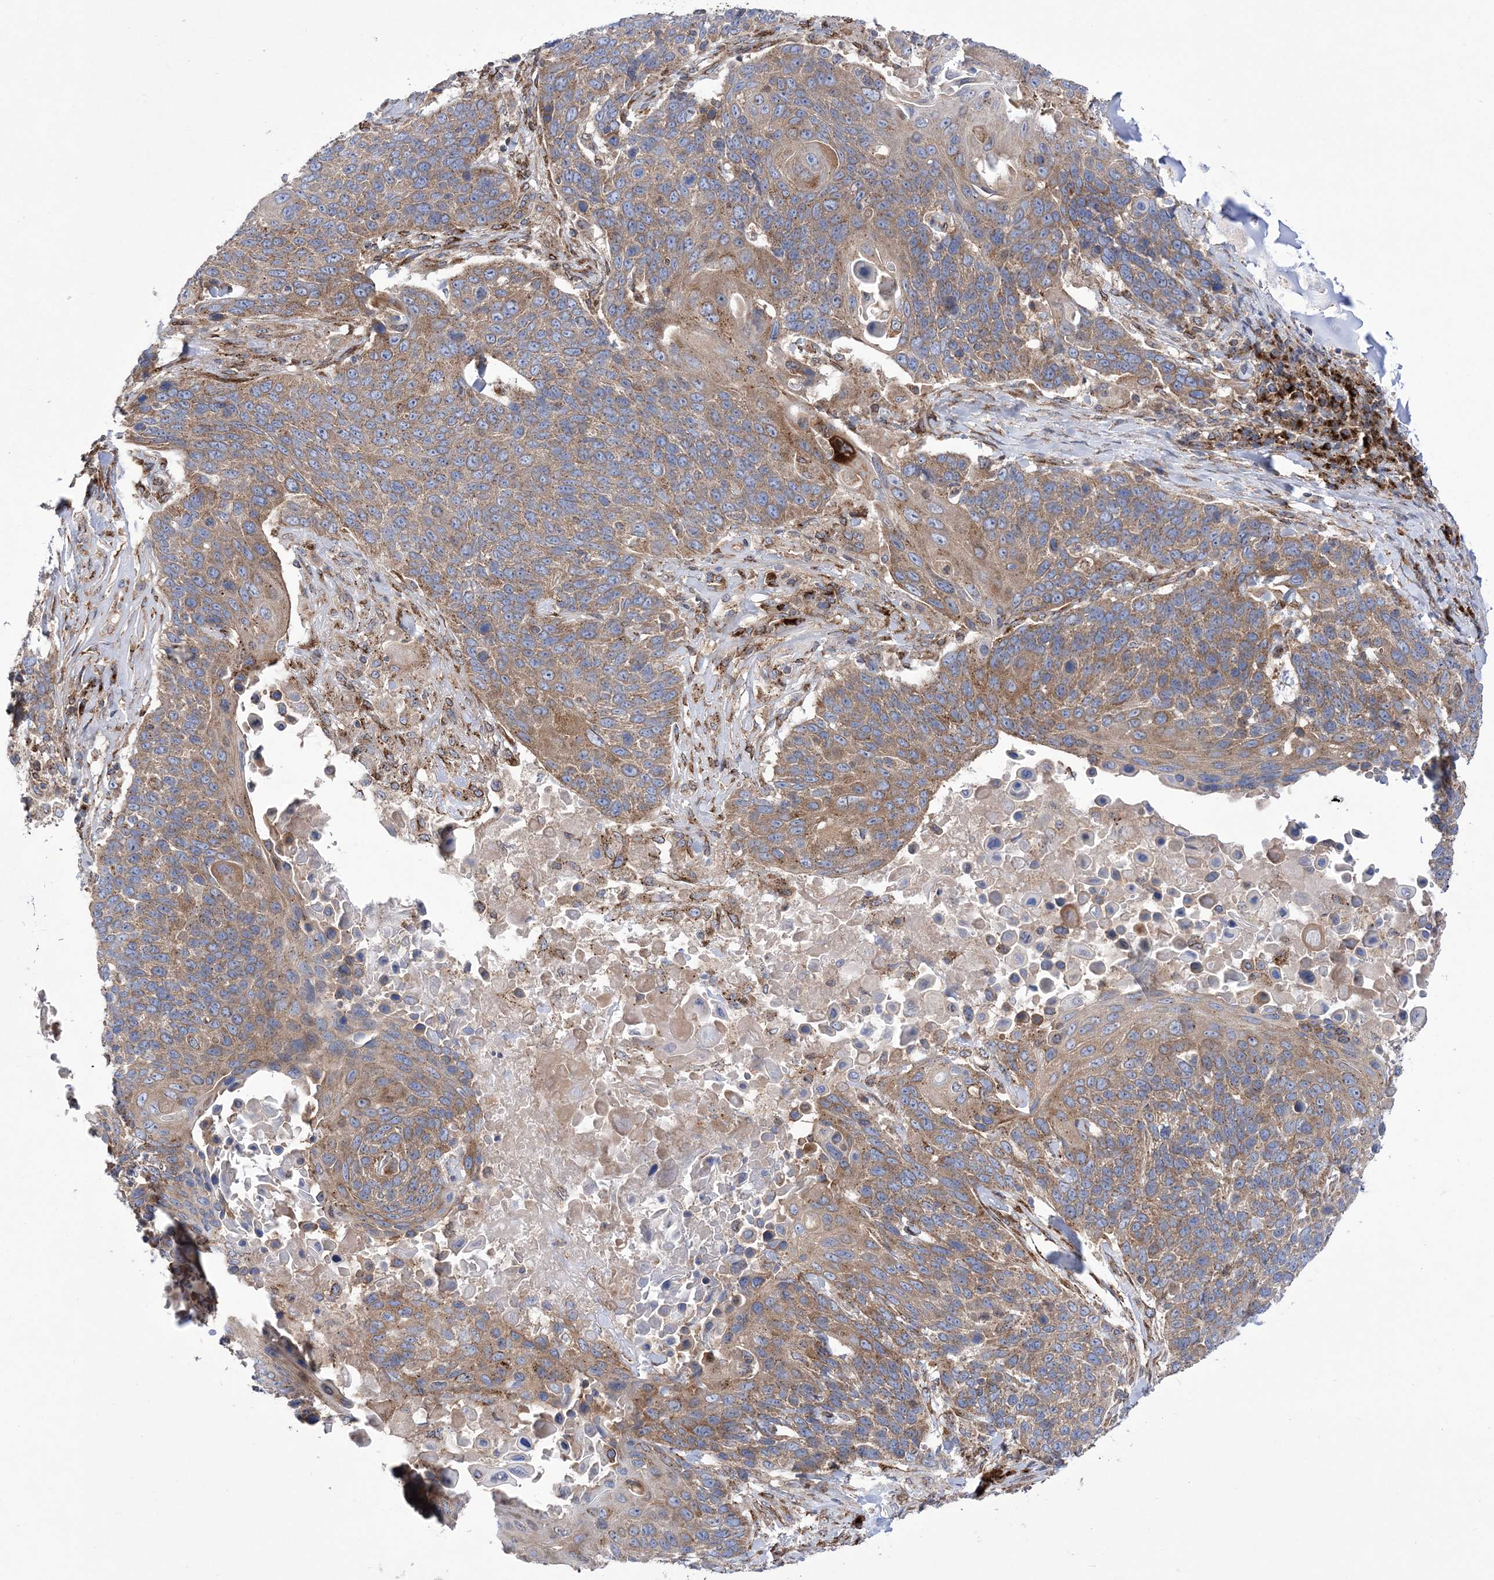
{"staining": {"intensity": "moderate", "quantity": ">75%", "location": "cytoplasmic/membranous"}, "tissue": "lung cancer", "cell_type": "Tumor cells", "image_type": "cancer", "snomed": [{"axis": "morphology", "description": "Squamous cell carcinoma, NOS"}, {"axis": "topography", "description": "Lung"}], "caption": "This is an image of IHC staining of lung squamous cell carcinoma, which shows moderate positivity in the cytoplasmic/membranous of tumor cells.", "gene": "COPB2", "patient": {"sex": "male", "age": 66}}